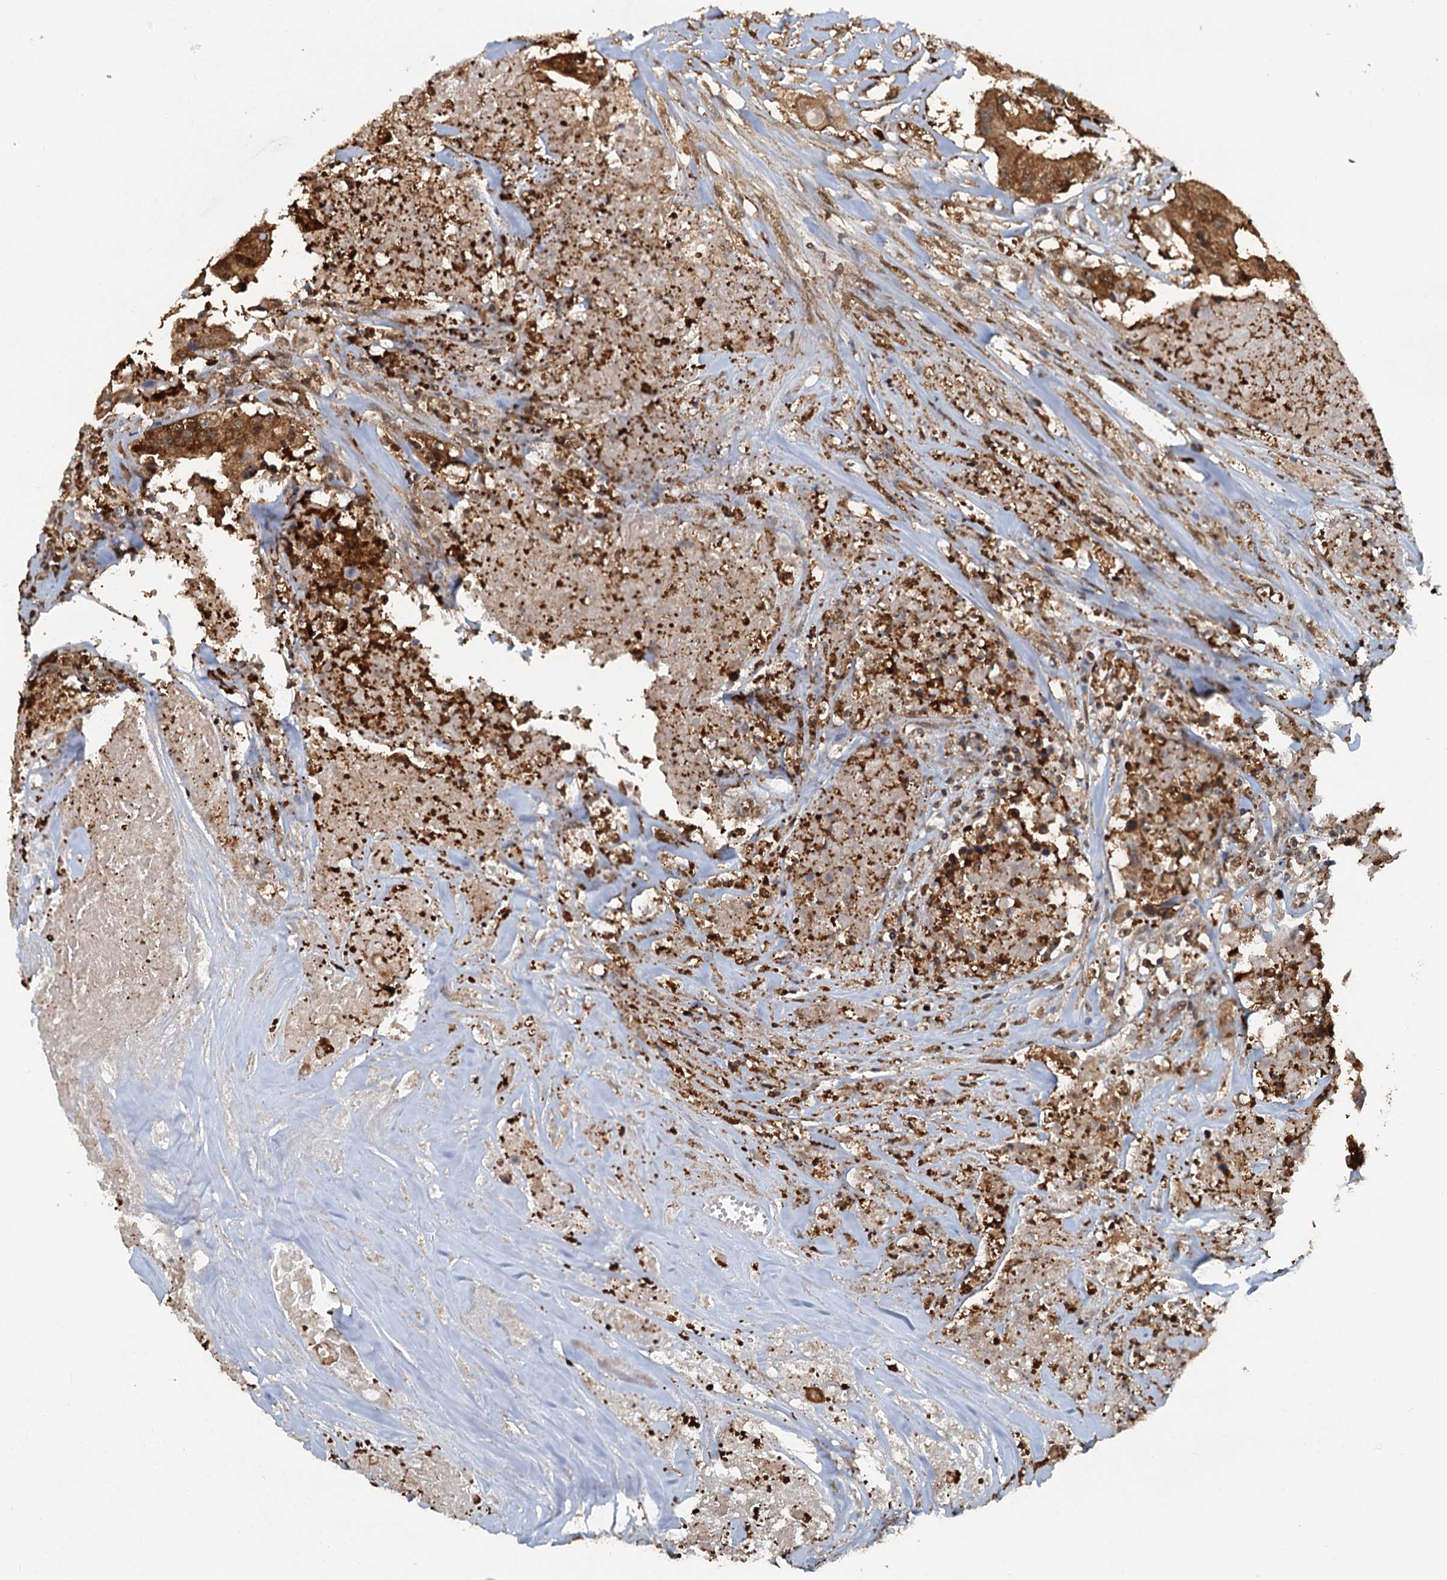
{"staining": {"intensity": "moderate", "quantity": ">75%", "location": "cytoplasmic/membranous"}, "tissue": "colorectal cancer", "cell_type": "Tumor cells", "image_type": "cancer", "snomed": [{"axis": "morphology", "description": "Adenocarcinoma, NOS"}, {"axis": "topography", "description": "Colon"}], "caption": "This micrograph shows immunohistochemistry (IHC) staining of human colorectal cancer (adenocarcinoma), with medium moderate cytoplasmic/membranous staining in approximately >75% of tumor cells.", "gene": "GPI", "patient": {"sex": "male", "age": 77}}